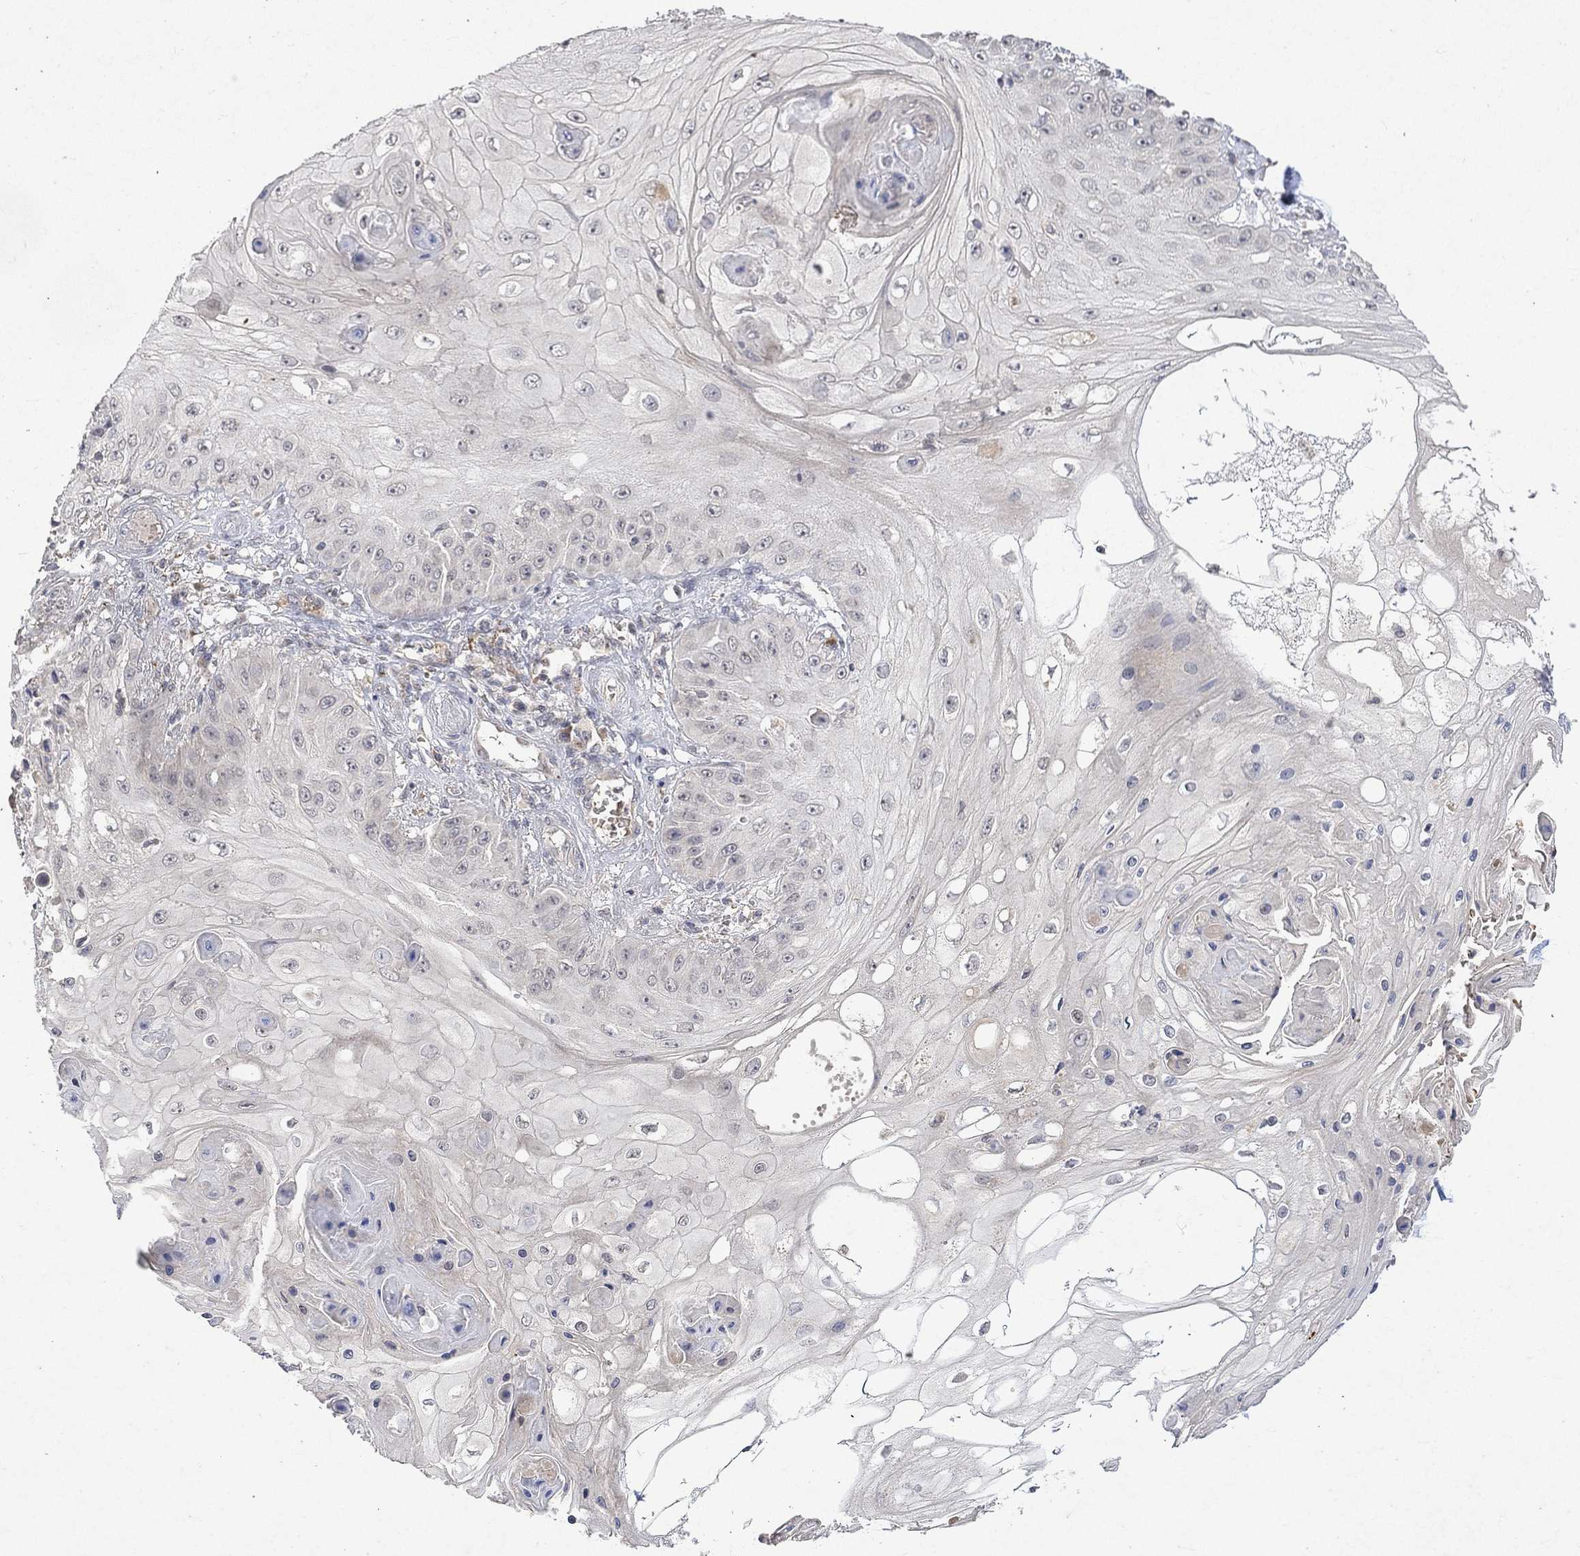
{"staining": {"intensity": "negative", "quantity": "none", "location": "none"}, "tissue": "skin cancer", "cell_type": "Tumor cells", "image_type": "cancer", "snomed": [{"axis": "morphology", "description": "Squamous cell carcinoma, NOS"}, {"axis": "topography", "description": "Skin"}], "caption": "Protein analysis of skin cancer displays no significant positivity in tumor cells.", "gene": "GRIN2D", "patient": {"sex": "male", "age": 70}}